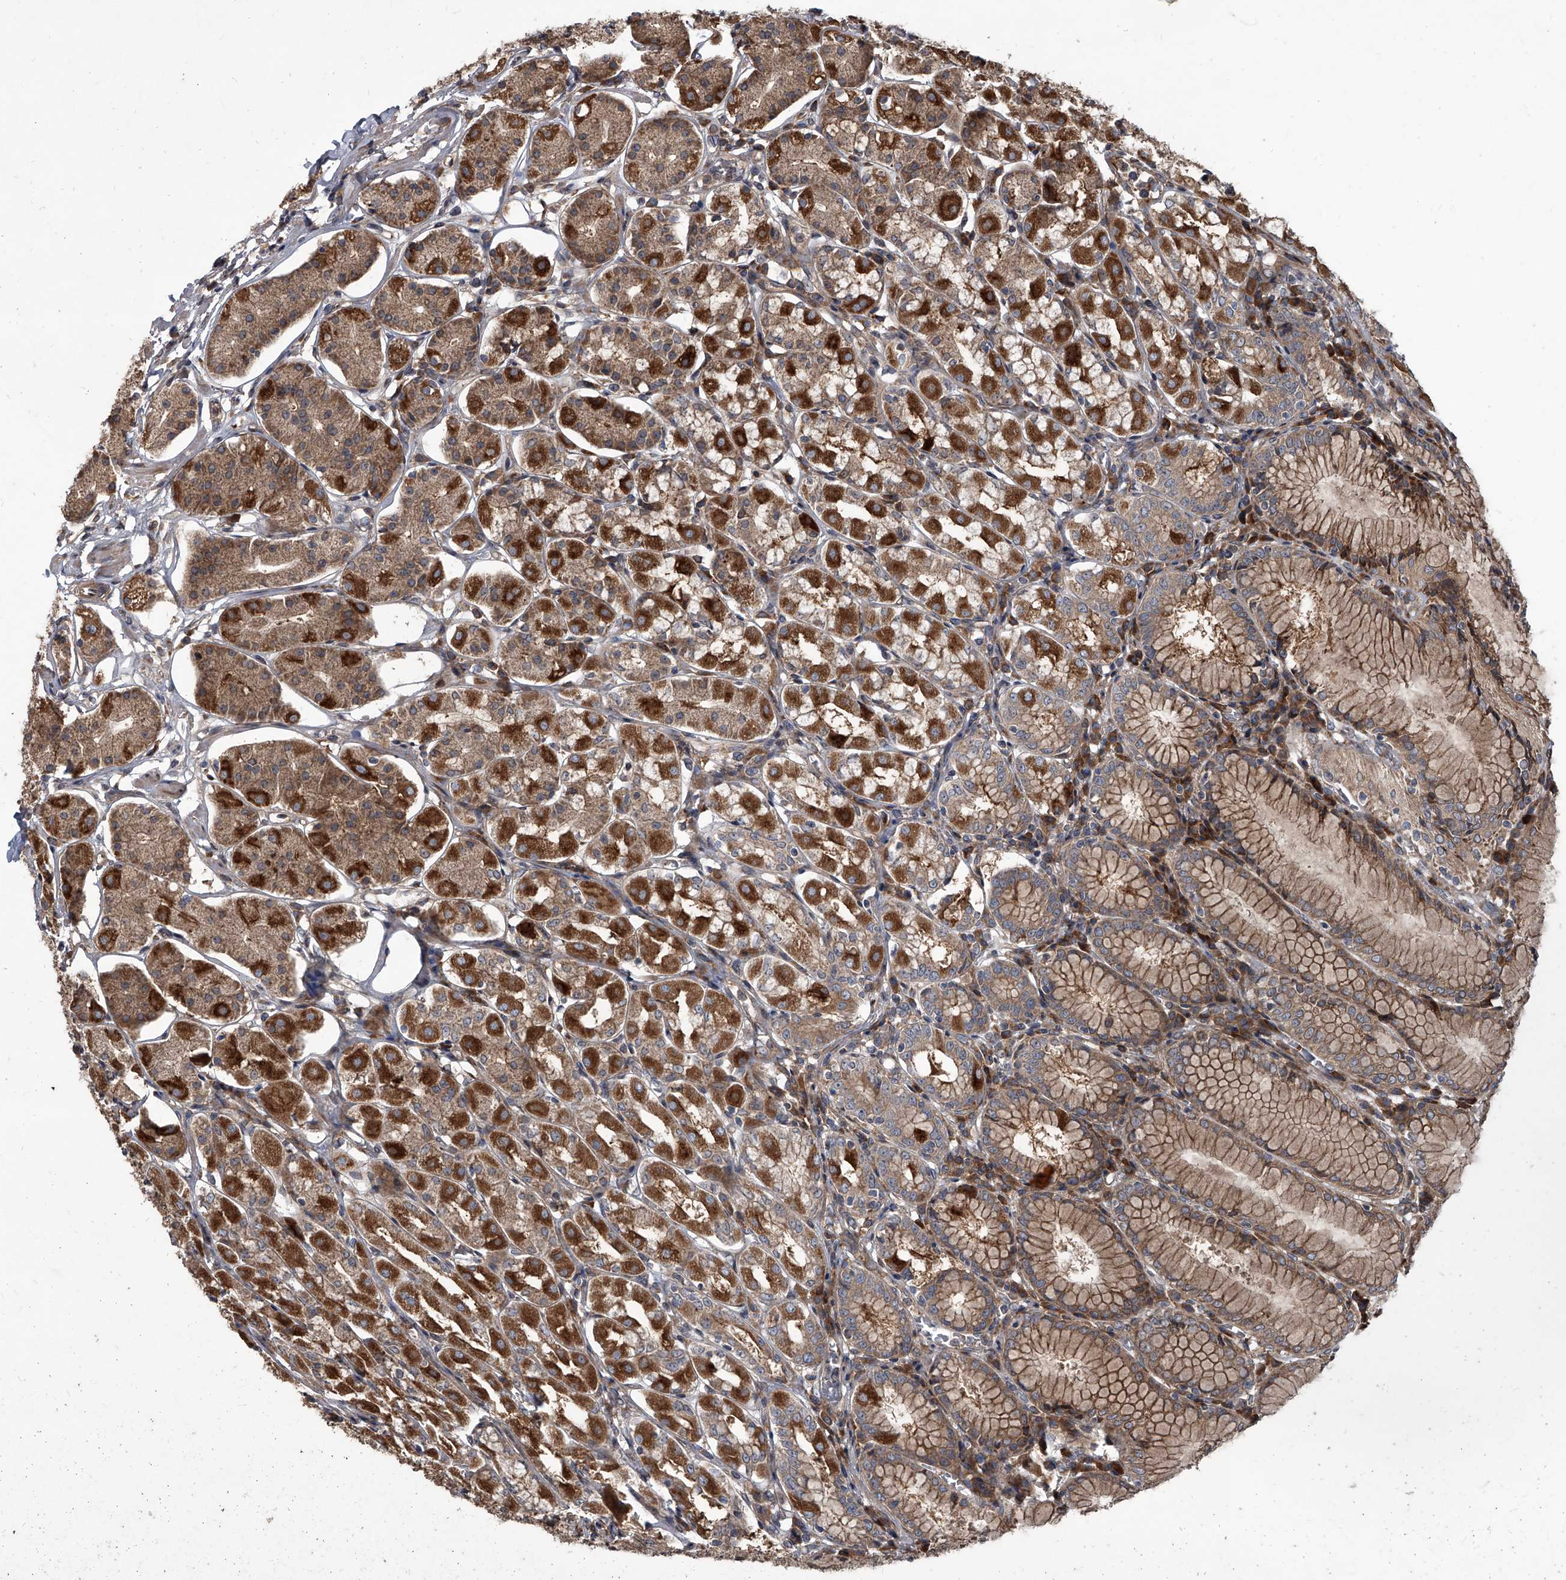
{"staining": {"intensity": "strong", "quantity": "25%-75%", "location": "cytoplasmic/membranous"}, "tissue": "stomach", "cell_type": "Glandular cells", "image_type": "normal", "snomed": [{"axis": "morphology", "description": "Normal tissue, NOS"}, {"axis": "topography", "description": "Stomach, lower"}], "caption": "IHC (DAB (3,3'-diaminobenzidine)) staining of unremarkable human stomach displays strong cytoplasmic/membranous protein staining in approximately 25%-75% of glandular cells. Immunohistochemistry (ihc) stains the protein of interest in brown and the nuclei are stained blue.", "gene": "EVA1C", "patient": {"sex": "female", "age": 56}}